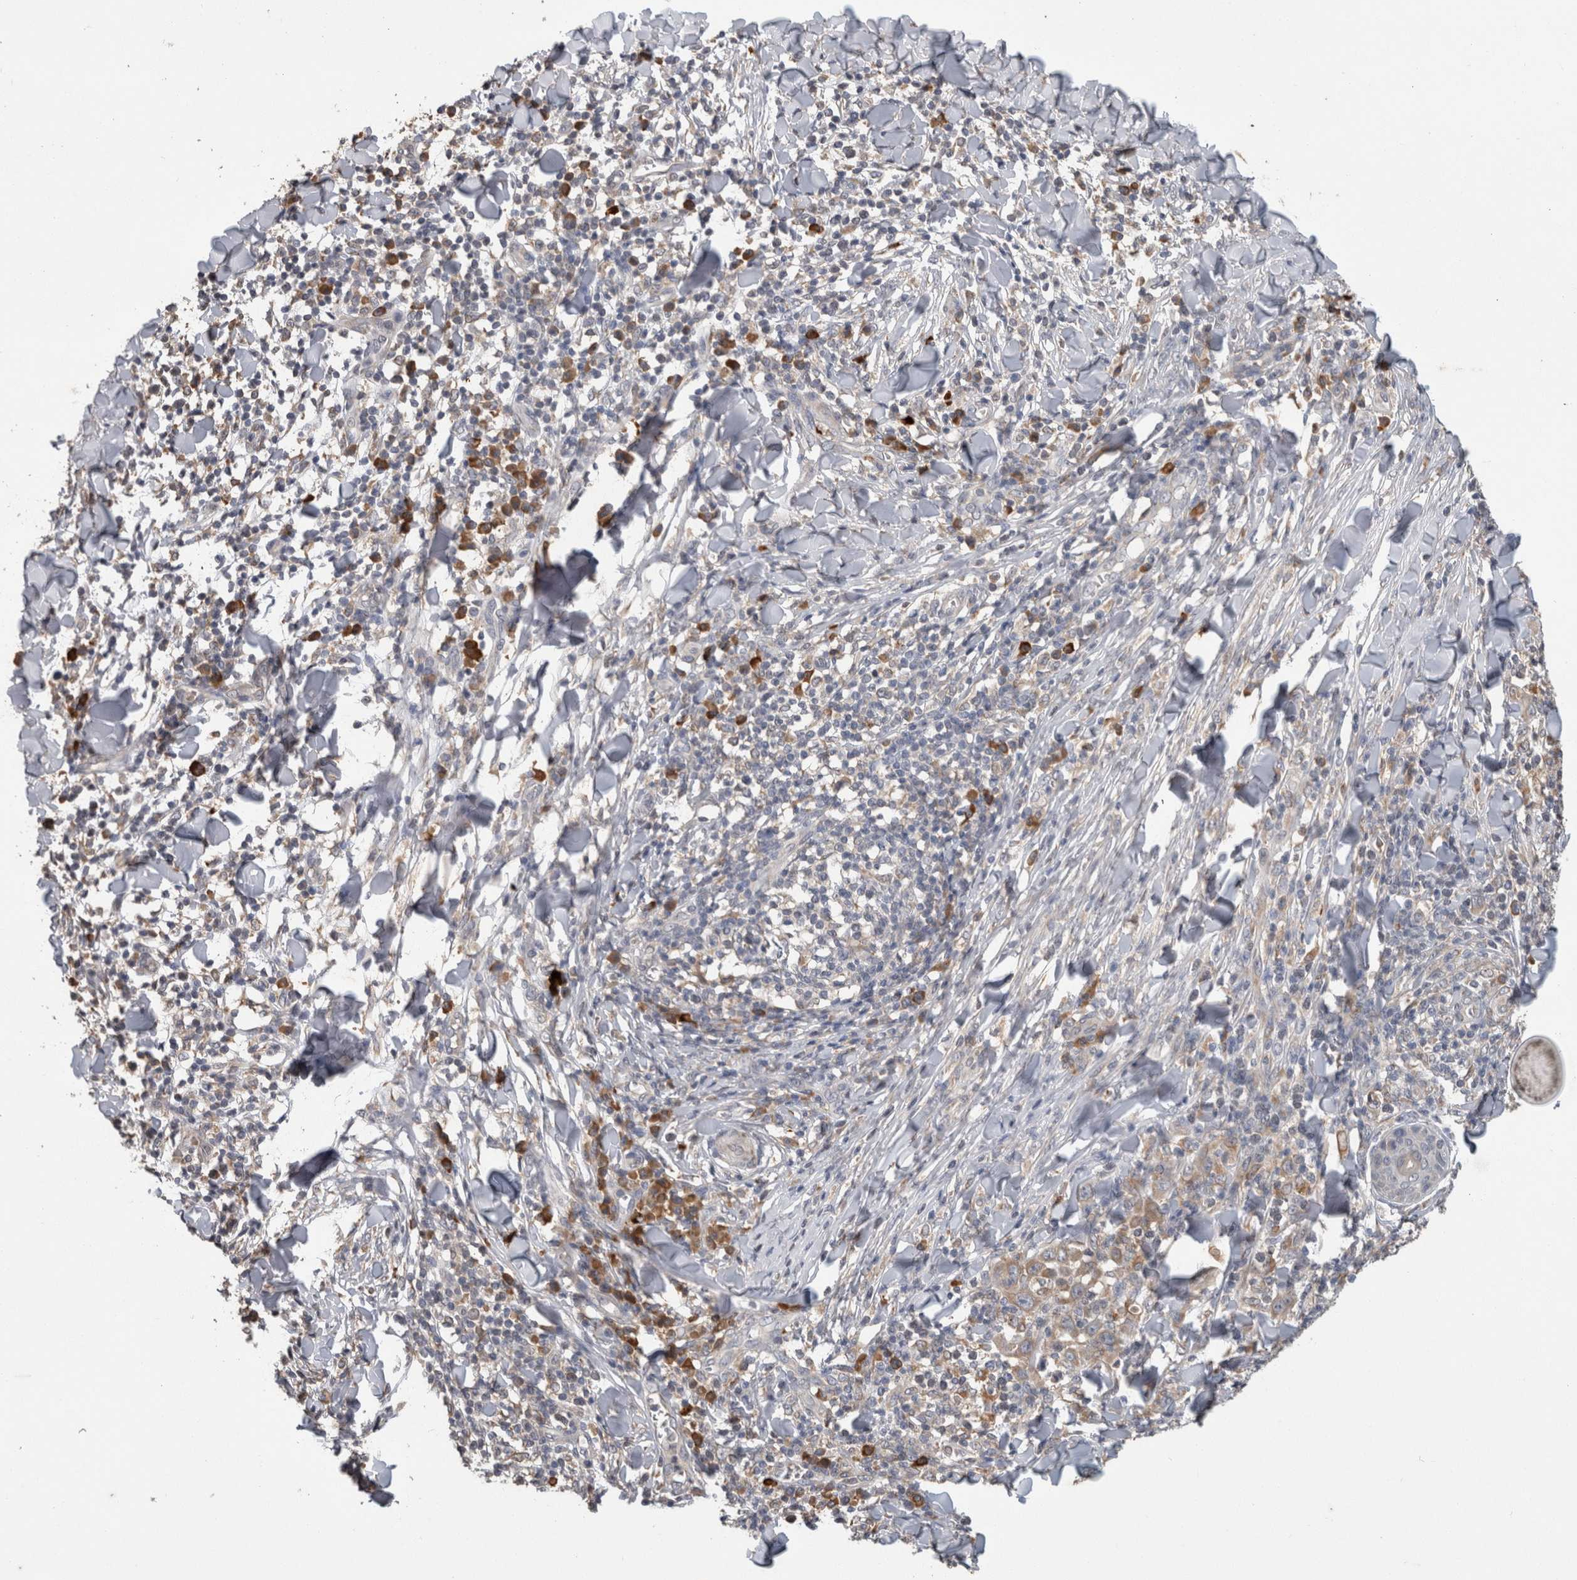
{"staining": {"intensity": "moderate", "quantity": ">75%", "location": "cytoplasmic/membranous"}, "tissue": "skin cancer", "cell_type": "Tumor cells", "image_type": "cancer", "snomed": [{"axis": "morphology", "description": "Squamous cell carcinoma, NOS"}, {"axis": "topography", "description": "Skin"}], "caption": "This micrograph reveals IHC staining of human skin cancer (squamous cell carcinoma), with medium moderate cytoplasmic/membranous positivity in about >75% of tumor cells.", "gene": "ADGRL3", "patient": {"sex": "male", "age": 24}}